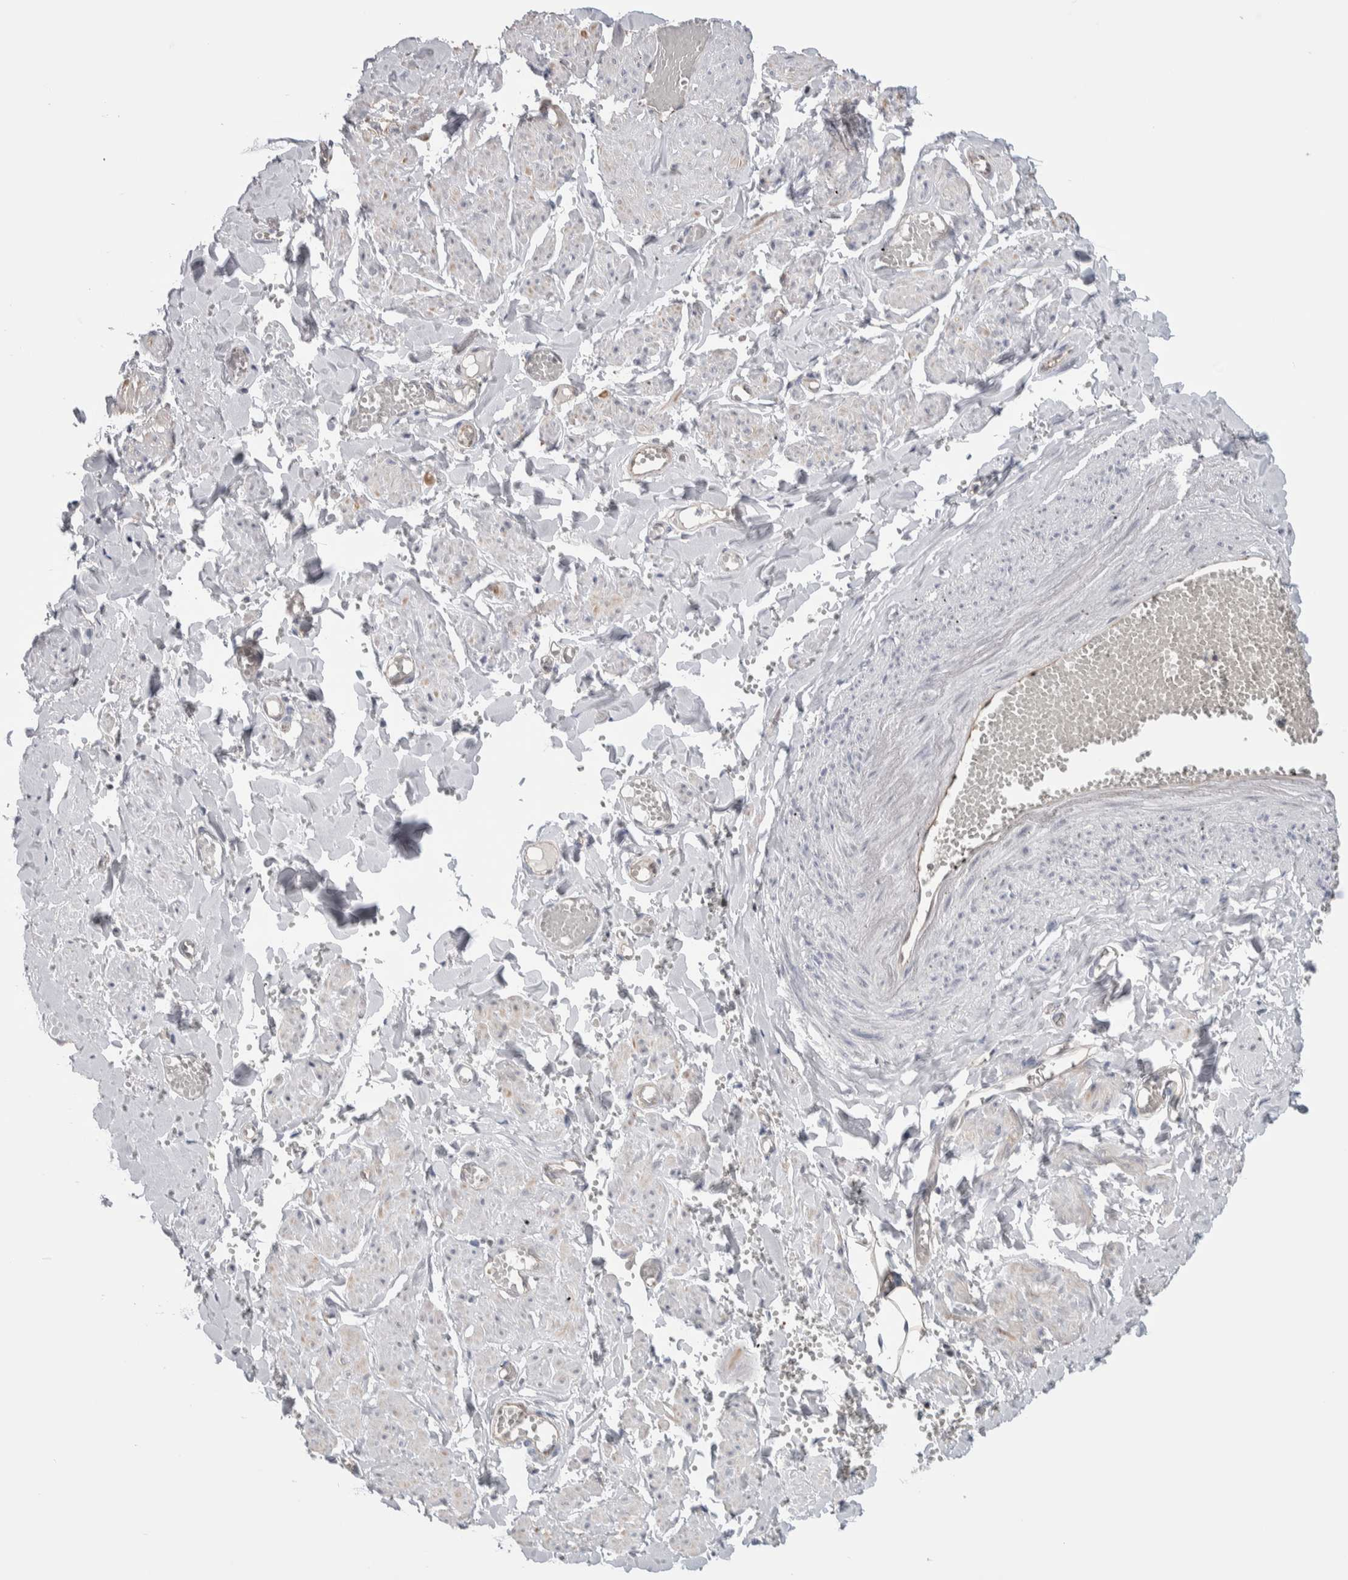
{"staining": {"intensity": "negative", "quantity": "none", "location": "none"}, "tissue": "soft tissue", "cell_type": "Fibroblasts", "image_type": "normal", "snomed": [{"axis": "morphology", "description": "Normal tissue, NOS"}, {"axis": "topography", "description": "Vascular tissue"}, {"axis": "topography", "description": "Fallopian tube"}, {"axis": "topography", "description": "Ovary"}], "caption": "Fibroblasts show no significant staining in unremarkable soft tissue. Brightfield microscopy of immunohistochemistry (IHC) stained with DAB (brown) and hematoxylin (blue), captured at high magnification.", "gene": "ZBTB49", "patient": {"sex": "female", "age": 67}}